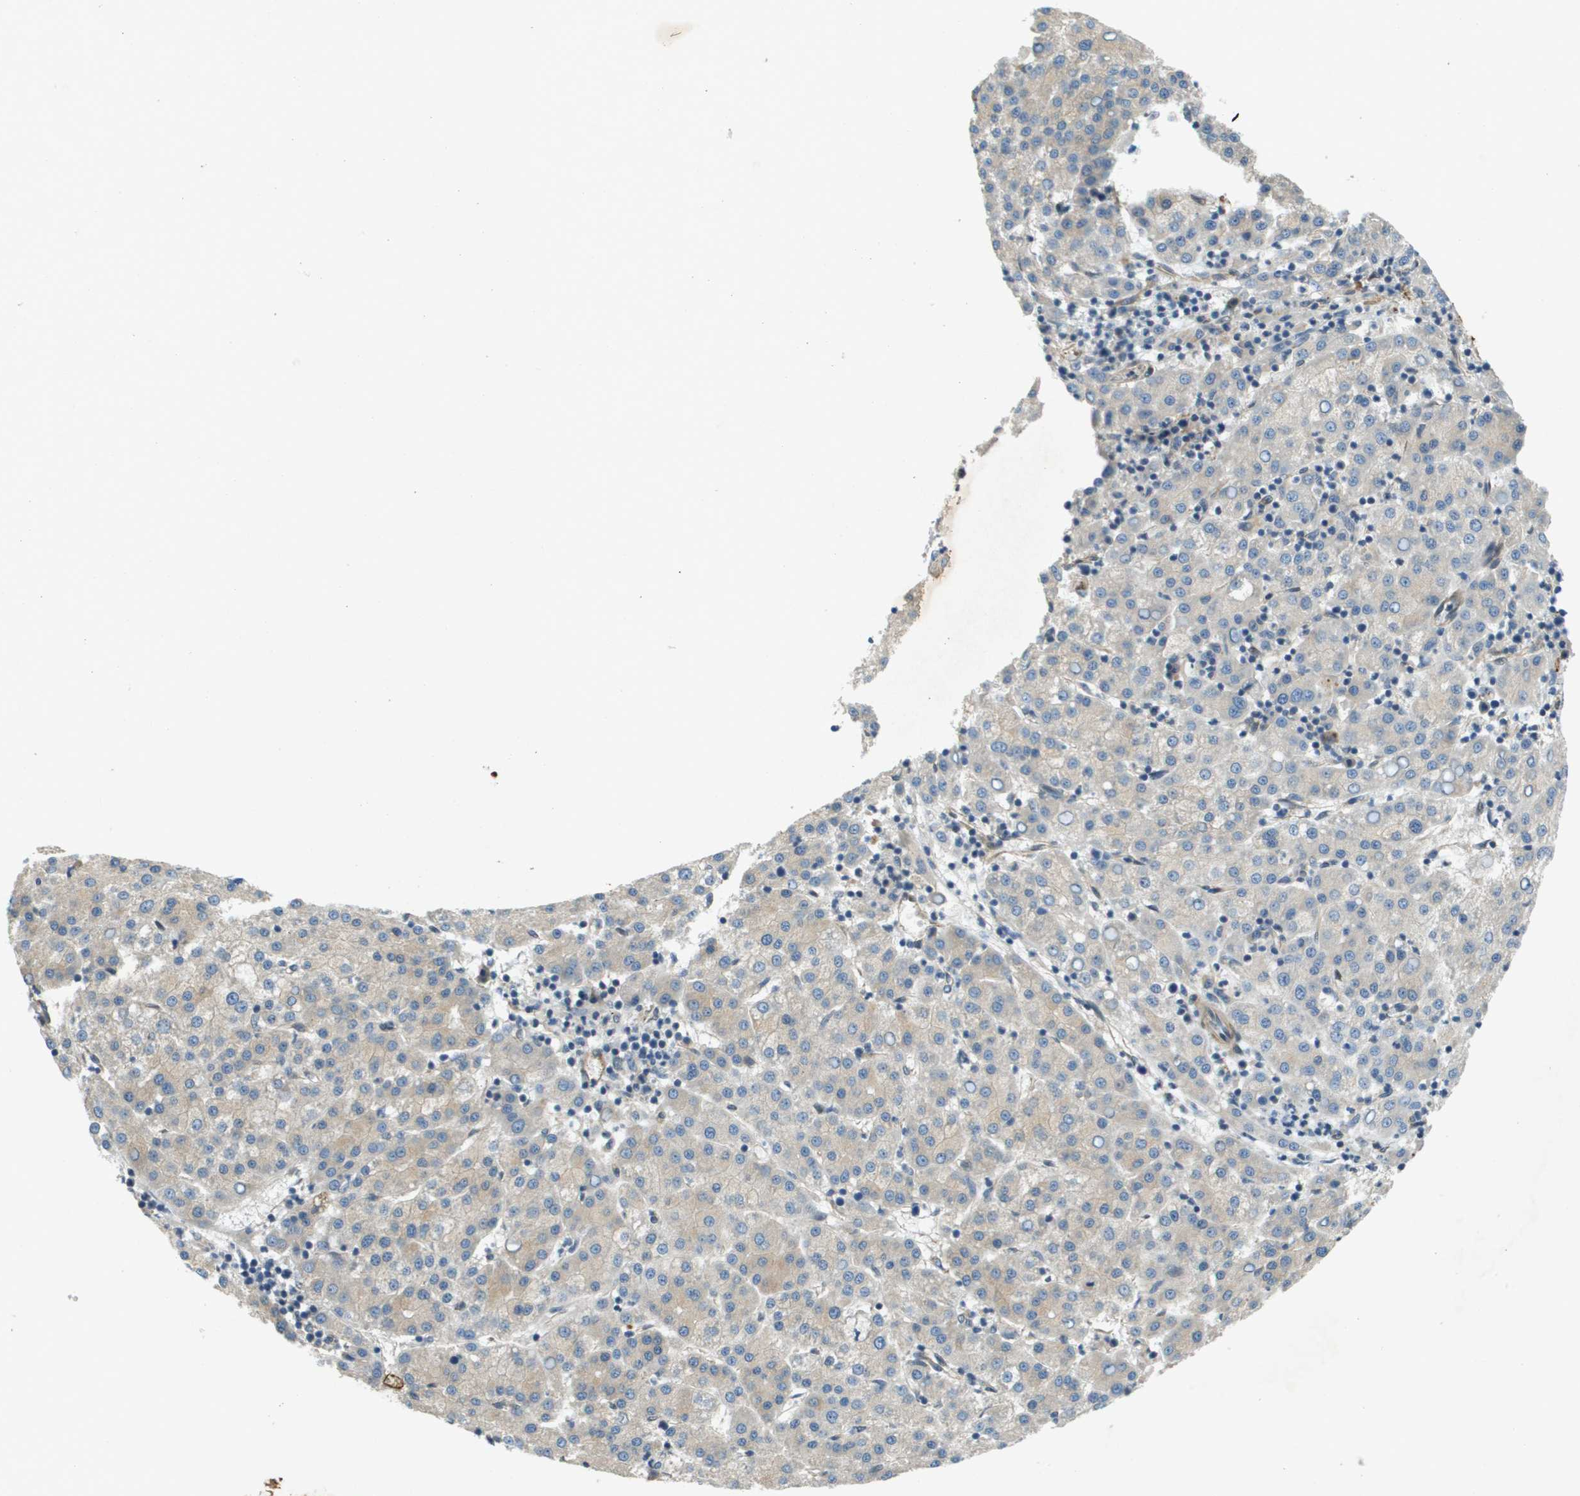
{"staining": {"intensity": "weak", "quantity": "<25%", "location": "cytoplasmic/membranous"}, "tissue": "liver cancer", "cell_type": "Tumor cells", "image_type": "cancer", "snomed": [{"axis": "morphology", "description": "Carcinoma, Hepatocellular, NOS"}, {"axis": "topography", "description": "Liver"}], "caption": "There is no significant staining in tumor cells of liver hepatocellular carcinoma.", "gene": "PGAP3", "patient": {"sex": "female", "age": 58}}